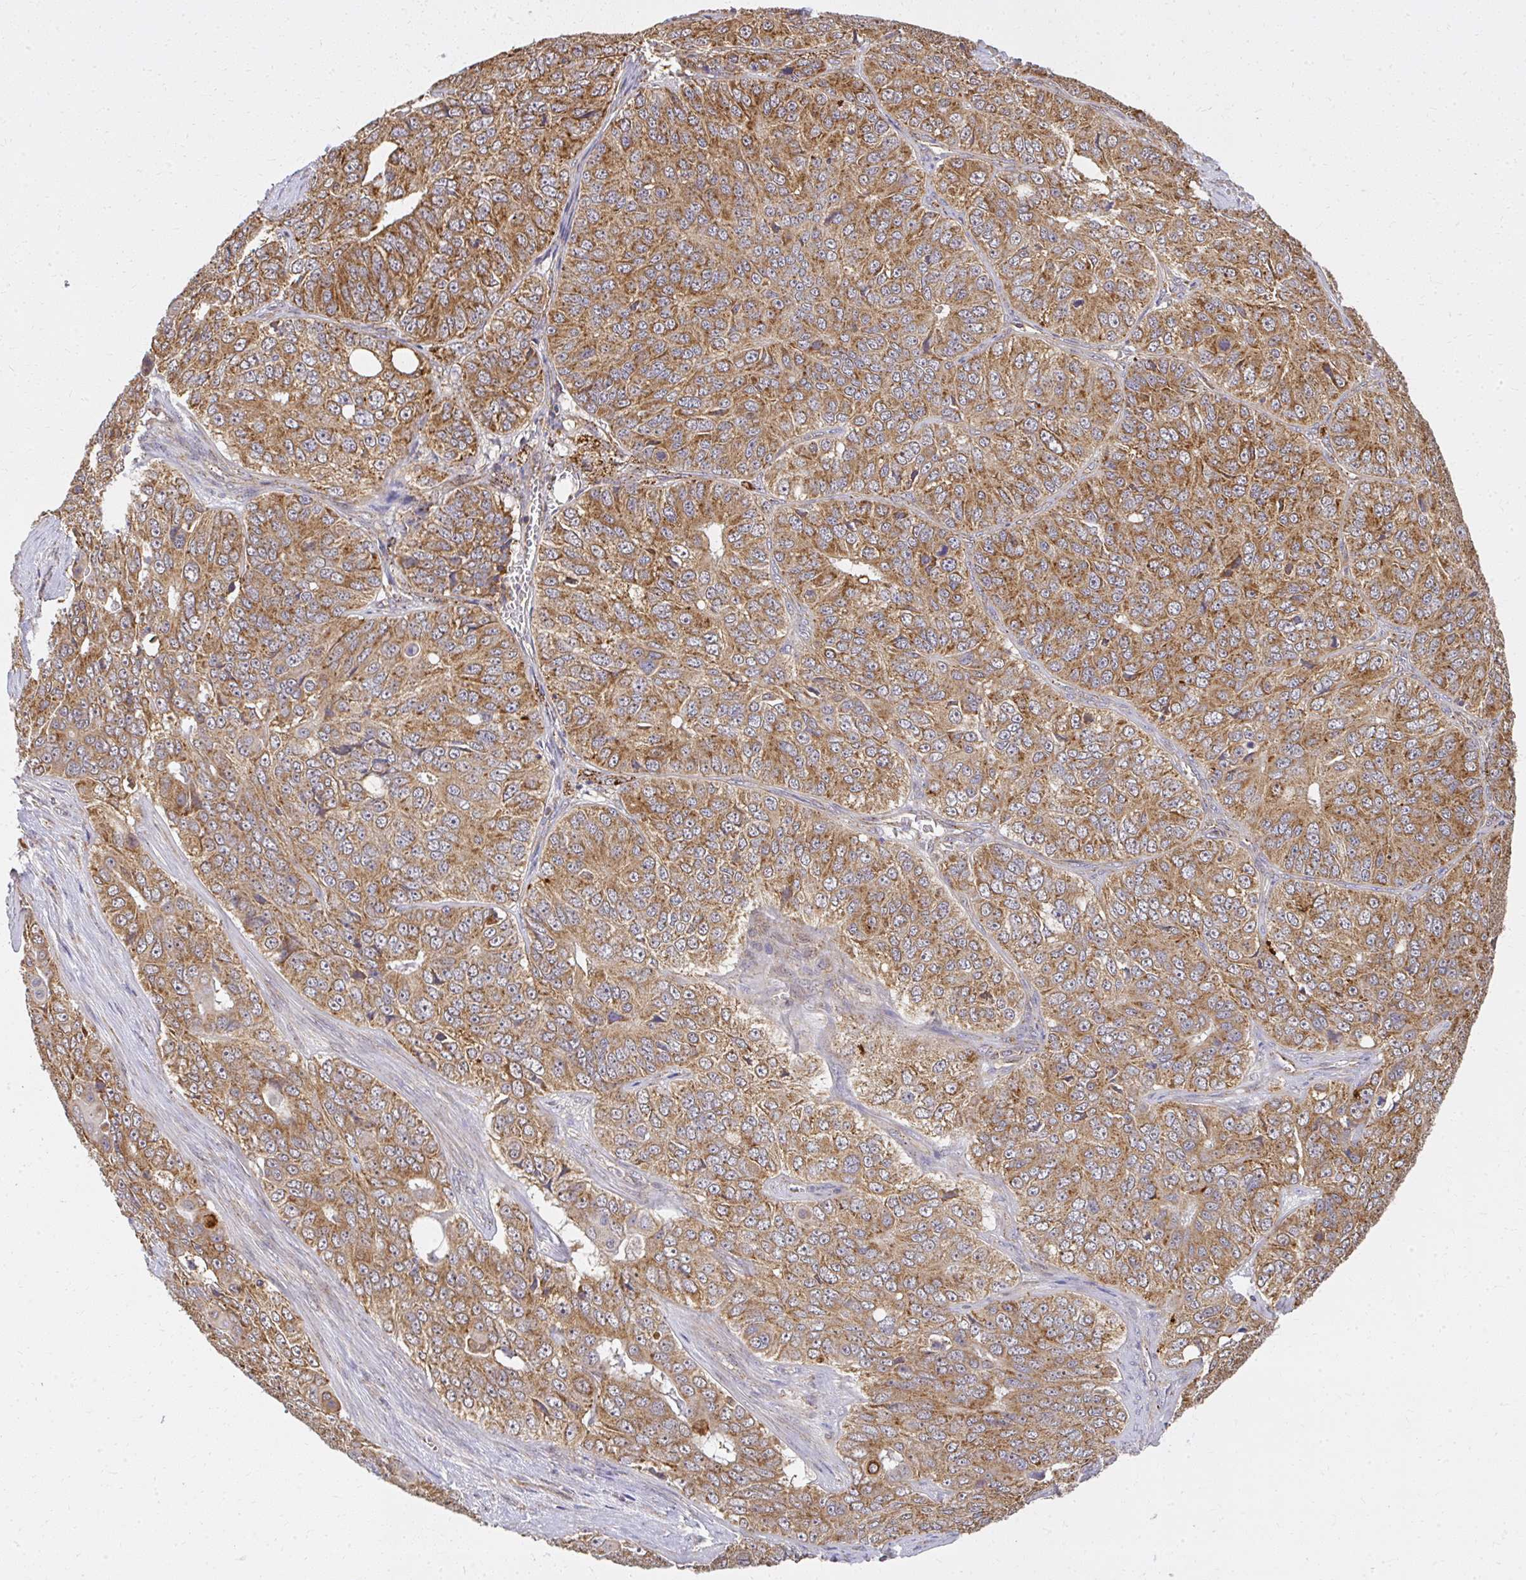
{"staining": {"intensity": "moderate", "quantity": ">75%", "location": "cytoplasmic/membranous"}, "tissue": "ovarian cancer", "cell_type": "Tumor cells", "image_type": "cancer", "snomed": [{"axis": "morphology", "description": "Carcinoma, endometroid"}, {"axis": "topography", "description": "Ovary"}], "caption": "Ovarian cancer (endometroid carcinoma) stained with a protein marker exhibits moderate staining in tumor cells.", "gene": "GNS", "patient": {"sex": "female", "age": 51}}